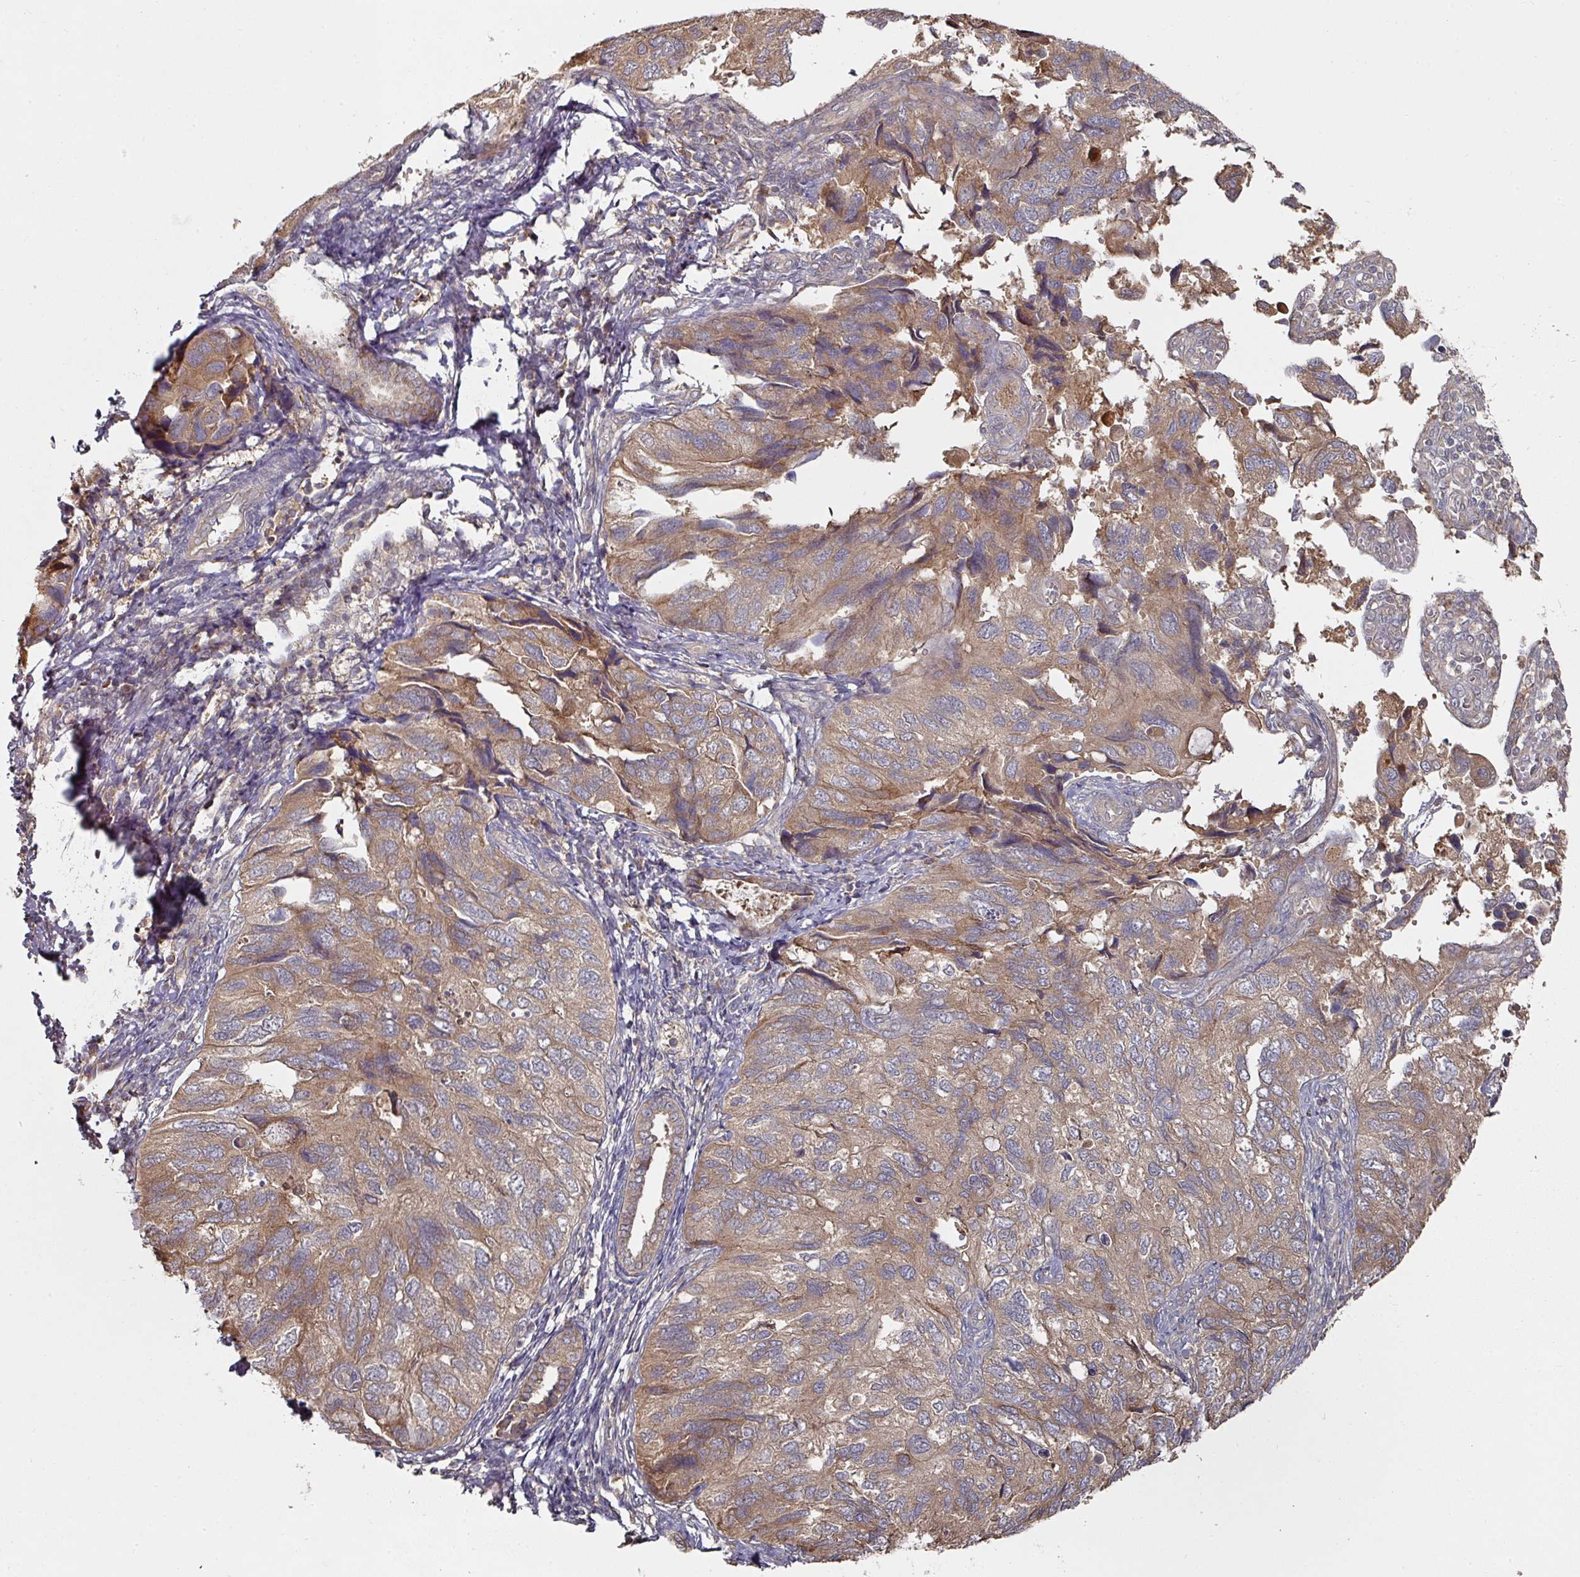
{"staining": {"intensity": "moderate", "quantity": ">75%", "location": "cytoplasmic/membranous"}, "tissue": "endometrial cancer", "cell_type": "Tumor cells", "image_type": "cancer", "snomed": [{"axis": "morphology", "description": "Carcinoma, NOS"}, {"axis": "topography", "description": "Uterus"}], "caption": "Protein expression analysis of endometrial cancer exhibits moderate cytoplasmic/membranous positivity in about >75% of tumor cells.", "gene": "CEP95", "patient": {"sex": "female", "age": 76}}